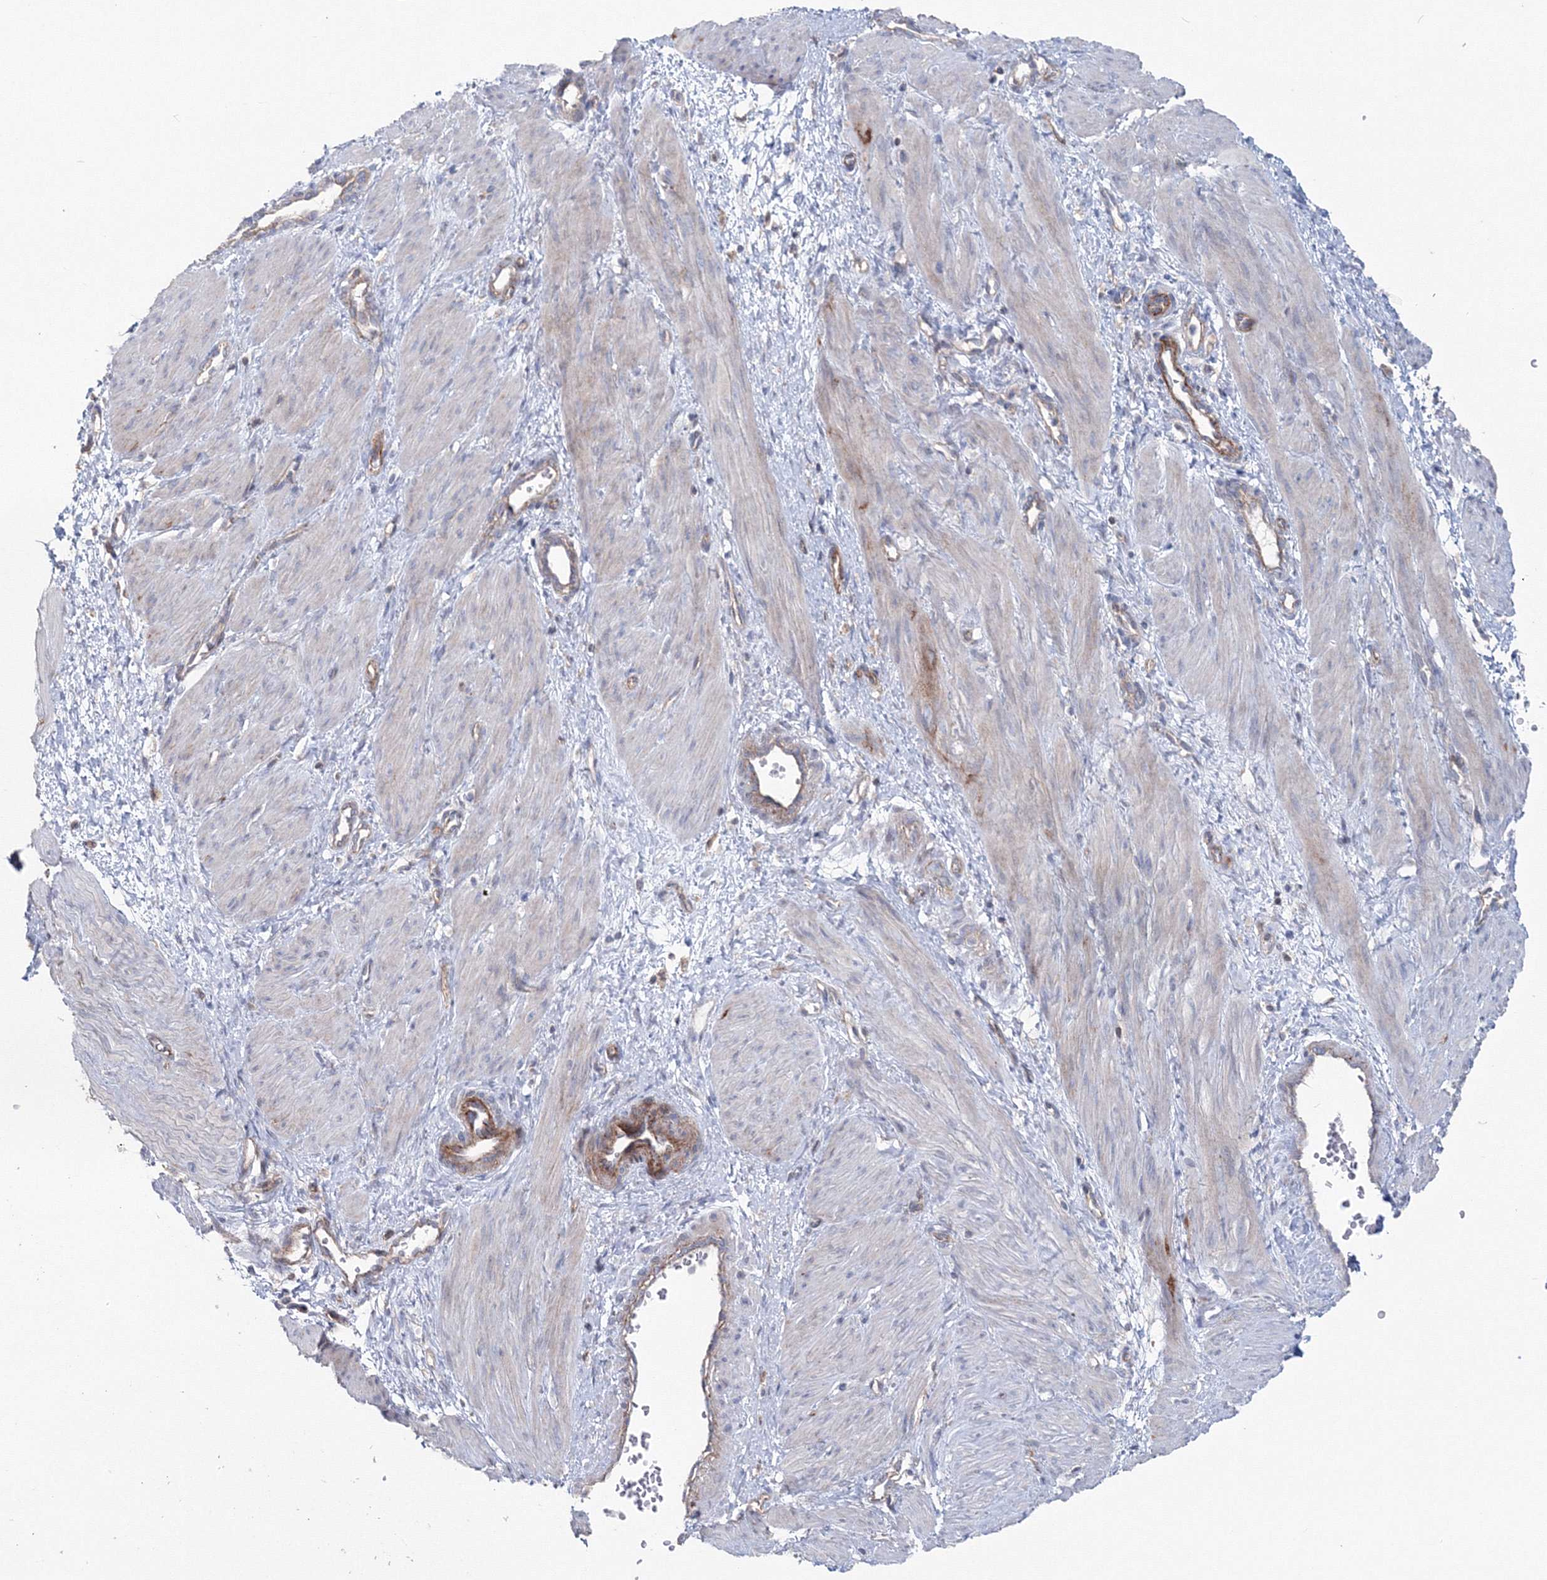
{"staining": {"intensity": "weak", "quantity": "<25%", "location": "cytoplasmic/membranous"}, "tissue": "smooth muscle", "cell_type": "Smooth muscle cells", "image_type": "normal", "snomed": [{"axis": "morphology", "description": "Normal tissue, NOS"}, {"axis": "topography", "description": "Endometrium"}], "caption": "Histopathology image shows no protein positivity in smooth muscle cells of unremarkable smooth muscle. Nuclei are stained in blue.", "gene": "GGA2", "patient": {"sex": "female", "age": 33}}